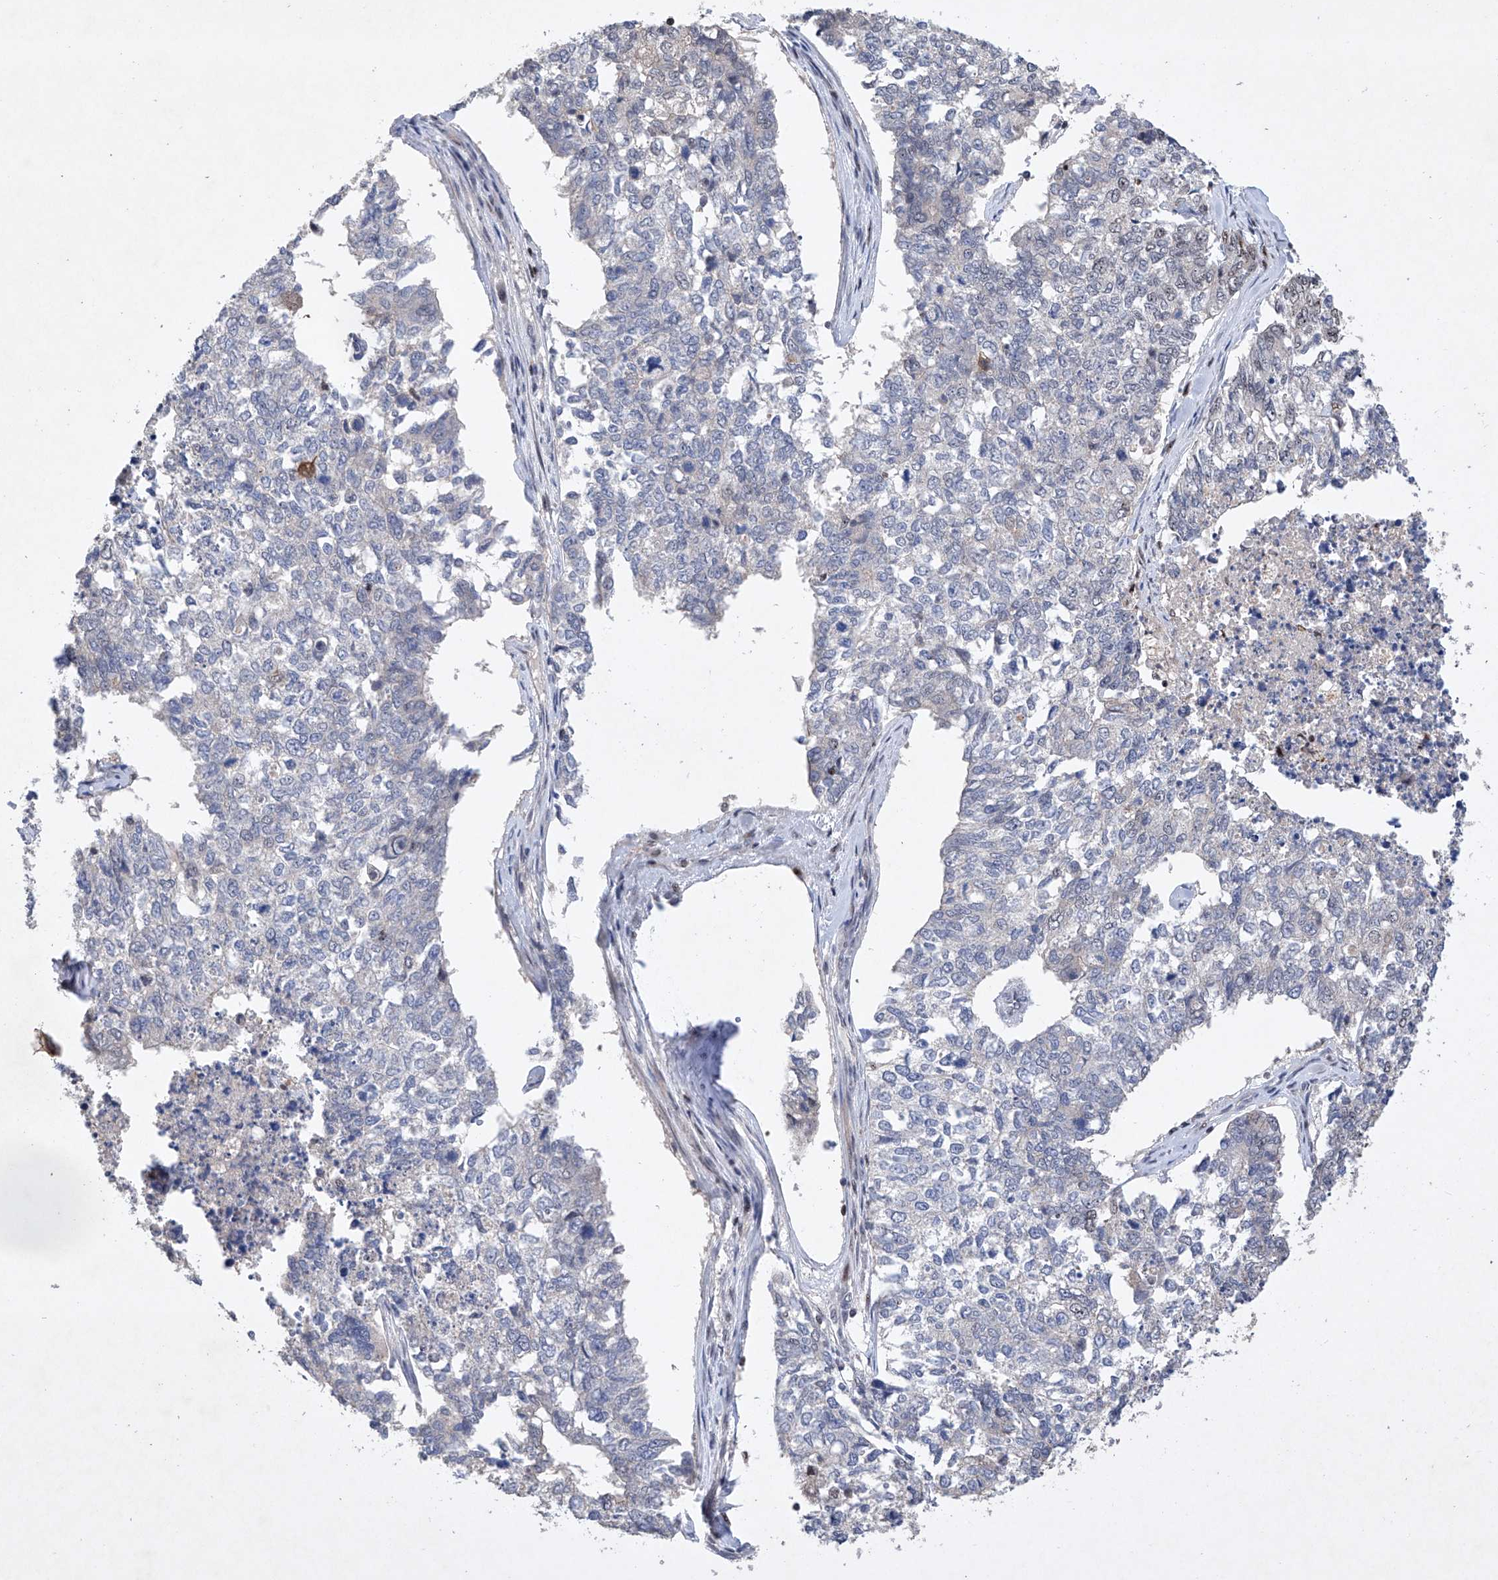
{"staining": {"intensity": "negative", "quantity": "none", "location": "none"}, "tissue": "cervical cancer", "cell_type": "Tumor cells", "image_type": "cancer", "snomed": [{"axis": "morphology", "description": "Squamous cell carcinoma, NOS"}, {"axis": "topography", "description": "Cervix"}], "caption": "Cervical squamous cell carcinoma was stained to show a protein in brown. There is no significant staining in tumor cells.", "gene": "AFG1L", "patient": {"sex": "female", "age": 63}}